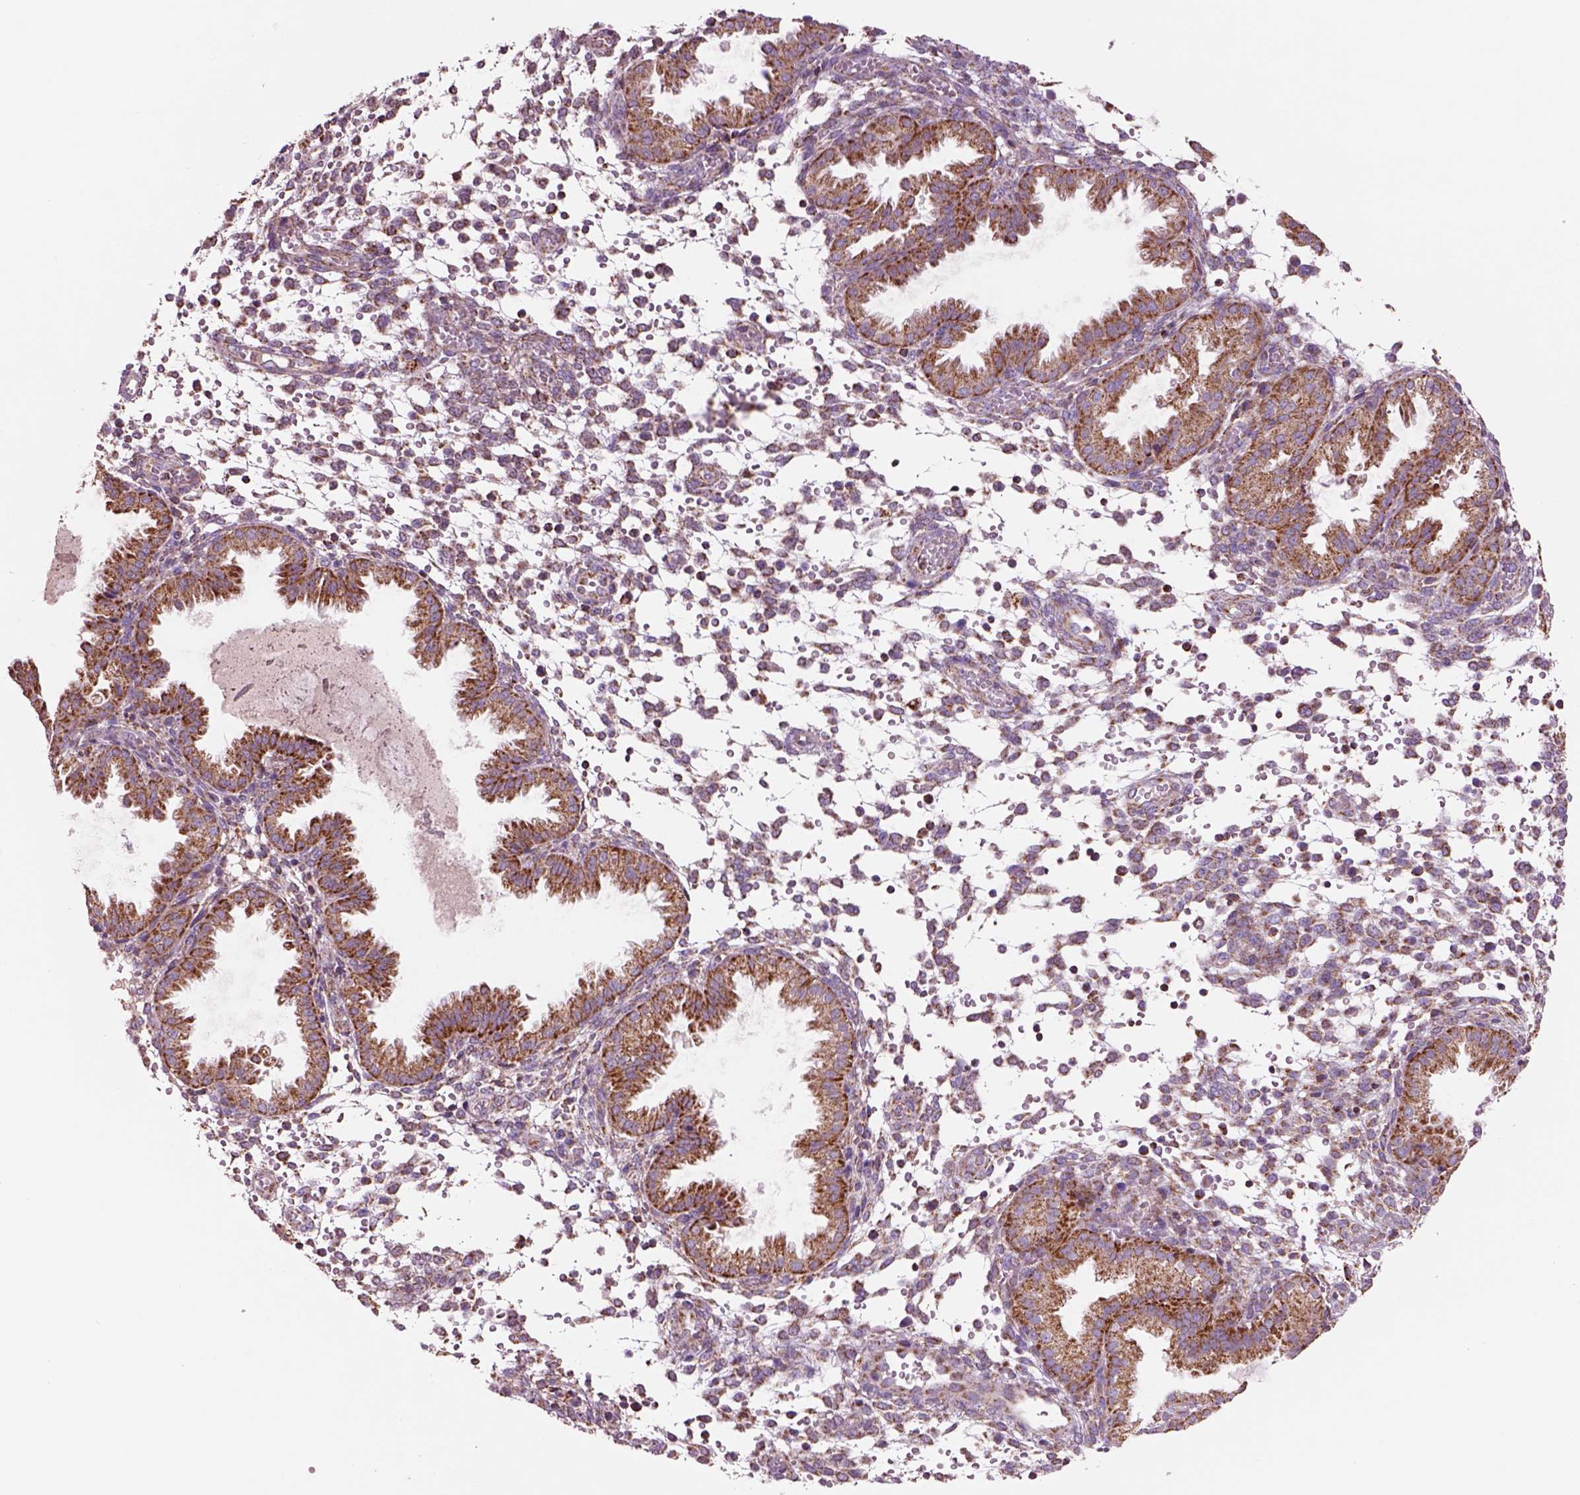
{"staining": {"intensity": "weak", "quantity": ">75%", "location": "cytoplasmic/membranous"}, "tissue": "endometrium", "cell_type": "Cells in endometrial stroma", "image_type": "normal", "snomed": [{"axis": "morphology", "description": "Normal tissue, NOS"}, {"axis": "topography", "description": "Endometrium"}], "caption": "Unremarkable endometrium was stained to show a protein in brown. There is low levels of weak cytoplasmic/membranous positivity in about >75% of cells in endometrial stroma.", "gene": "SLC25A24", "patient": {"sex": "female", "age": 33}}